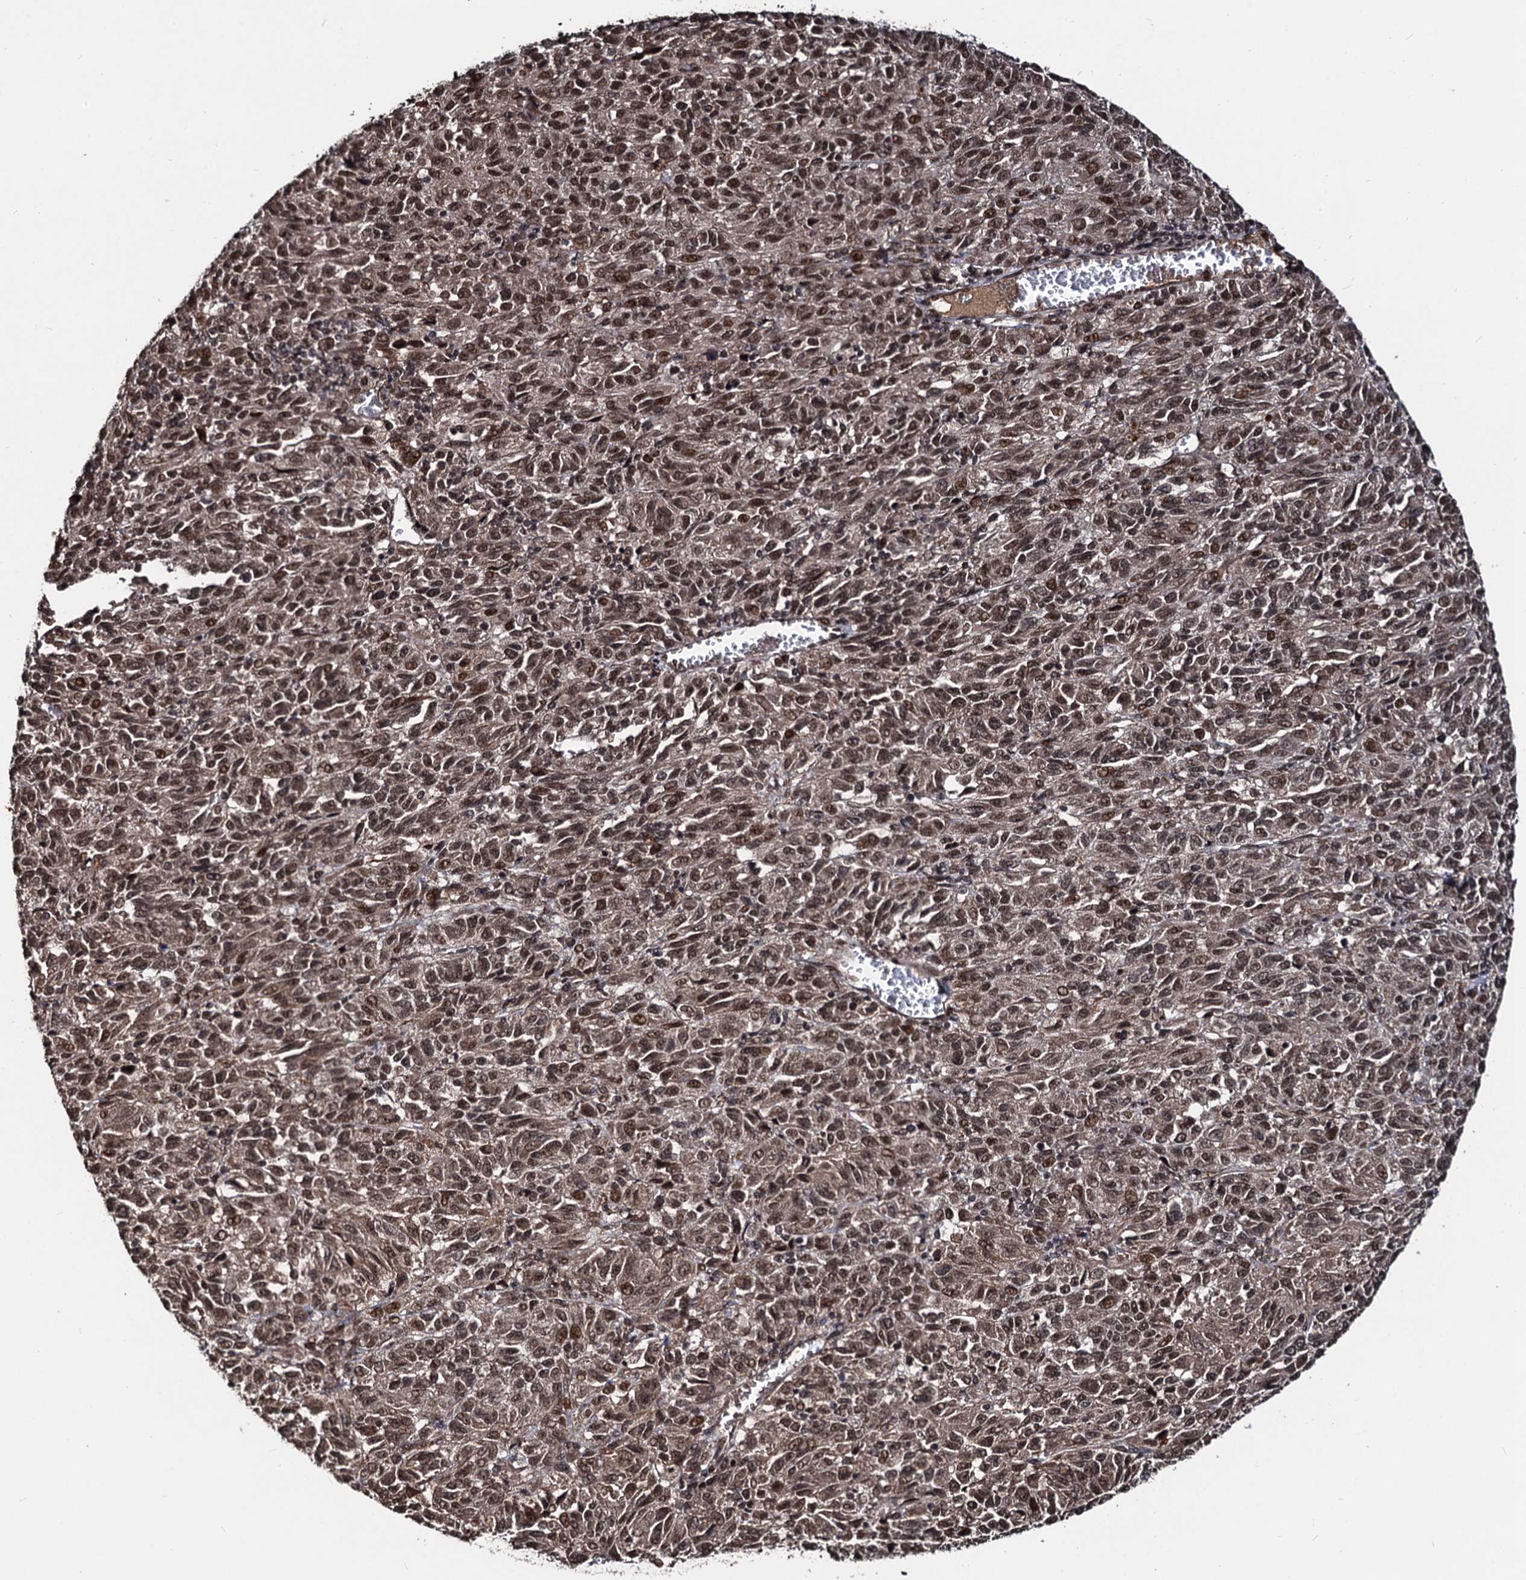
{"staining": {"intensity": "moderate", "quantity": ">75%", "location": "cytoplasmic/membranous,nuclear"}, "tissue": "melanoma", "cell_type": "Tumor cells", "image_type": "cancer", "snomed": [{"axis": "morphology", "description": "Malignant melanoma, Metastatic site"}, {"axis": "topography", "description": "Lung"}], "caption": "IHC staining of melanoma, which exhibits medium levels of moderate cytoplasmic/membranous and nuclear positivity in approximately >75% of tumor cells indicating moderate cytoplasmic/membranous and nuclear protein positivity. The staining was performed using DAB (3,3'-diaminobenzidine) (brown) for protein detection and nuclei were counterstained in hematoxylin (blue).", "gene": "SFSWAP", "patient": {"sex": "male", "age": 64}}